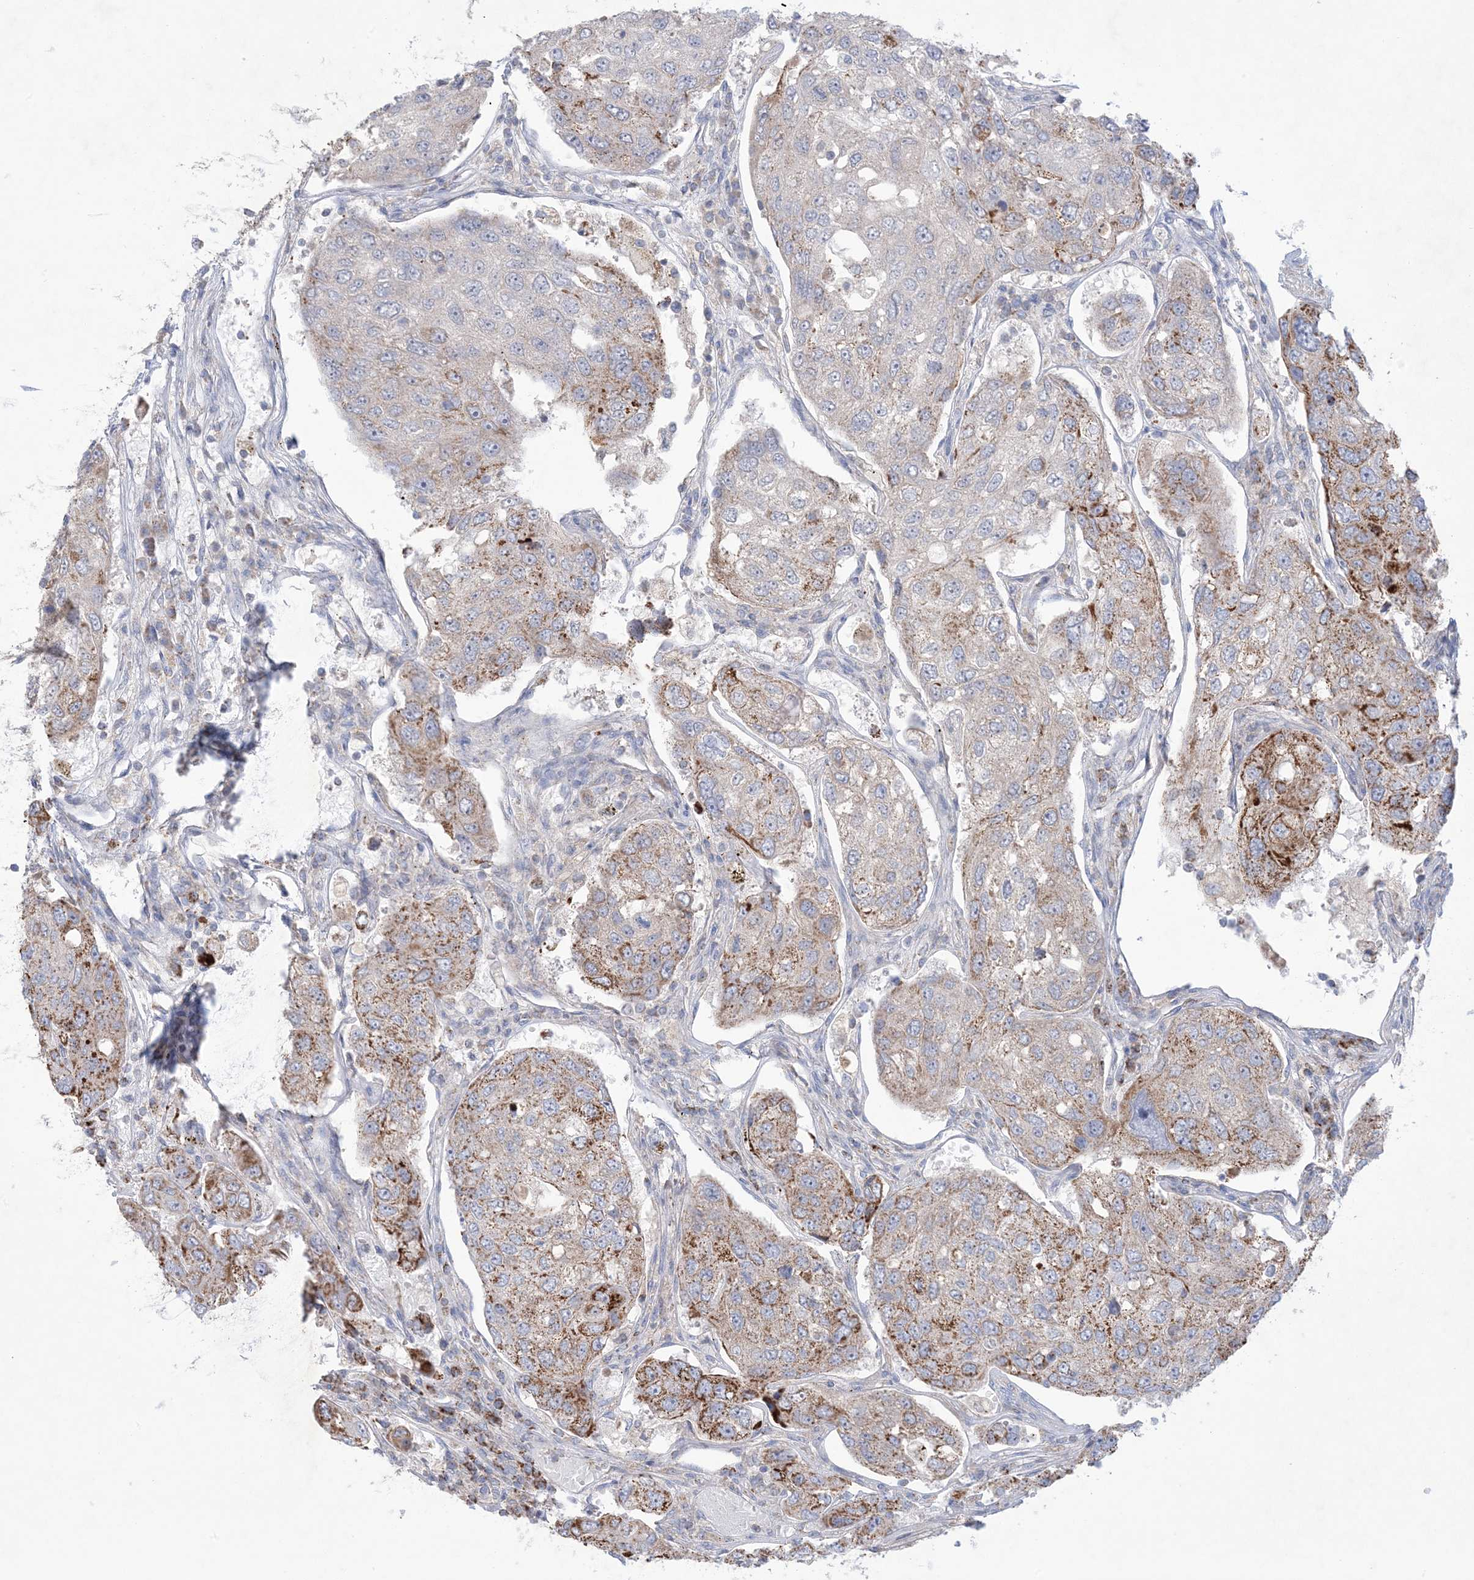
{"staining": {"intensity": "strong", "quantity": "<25%", "location": "cytoplasmic/membranous"}, "tissue": "urothelial cancer", "cell_type": "Tumor cells", "image_type": "cancer", "snomed": [{"axis": "morphology", "description": "Urothelial carcinoma, High grade"}, {"axis": "topography", "description": "Lymph node"}, {"axis": "topography", "description": "Urinary bladder"}], "caption": "Strong cytoplasmic/membranous protein staining is seen in approximately <25% of tumor cells in high-grade urothelial carcinoma. The staining is performed using DAB brown chromogen to label protein expression. The nuclei are counter-stained blue using hematoxylin.", "gene": "KCTD6", "patient": {"sex": "male", "age": 51}}